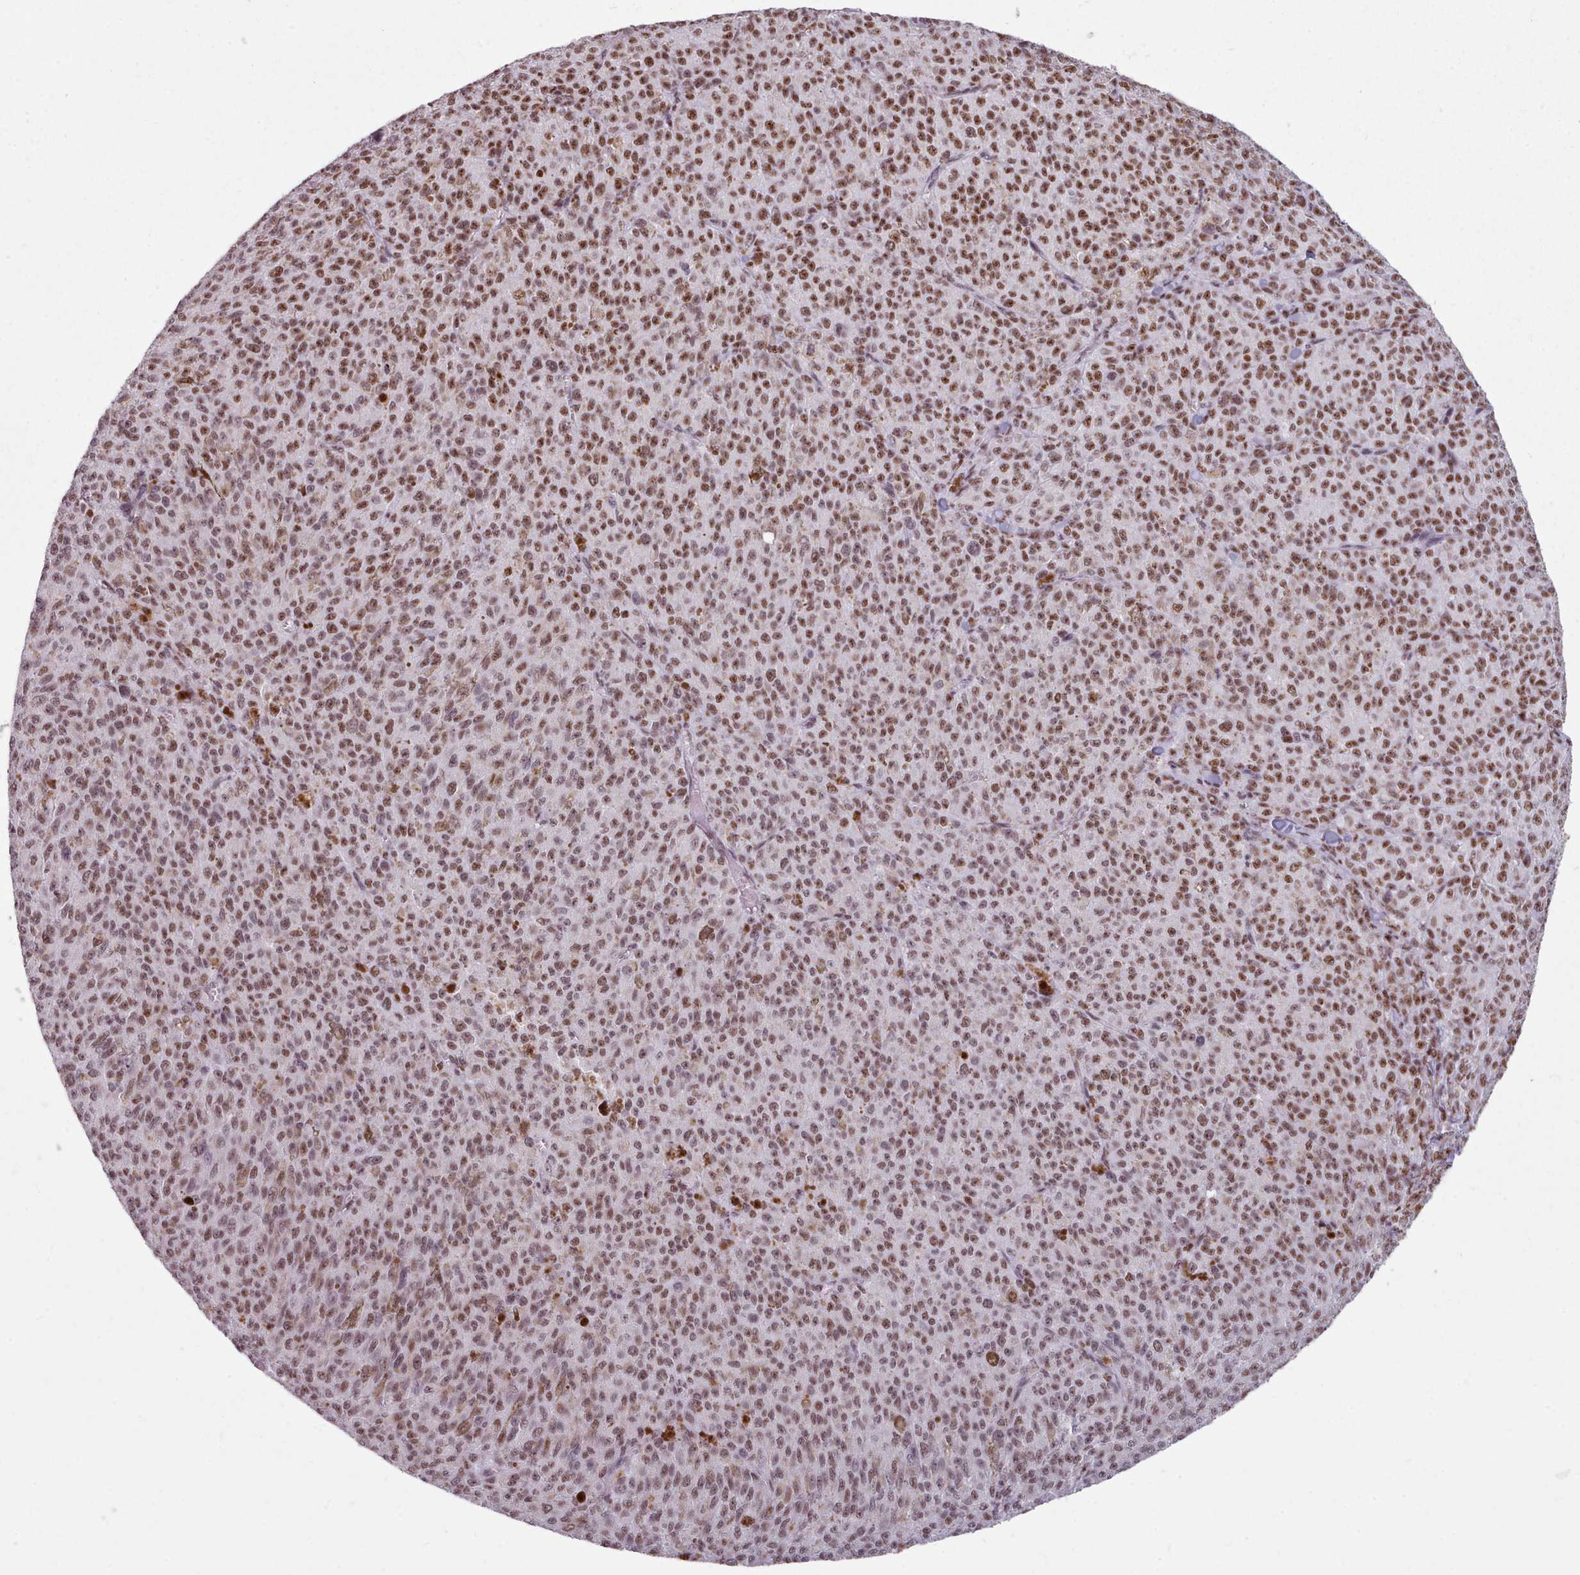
{"staining": {"intensity": "moderate", "quantity": ">75%", "location": "nuclear"}, "tissue": "melanoma", "cell_type": "Tumor cells", "image_type": "cancer", "snomed": [{"axis": "morphology", "description": "Malignant melanoma, NOS"}, {"axis": "topography", "description": "Skin"}], "caption": "Immunohistochemical staining of malignant melanoma displays medium levels of moderate nuclear protein positivity in about >75% of tumor cells.", "gene": "SRRM1", "patient": {"sex": "female", "age": 52}}